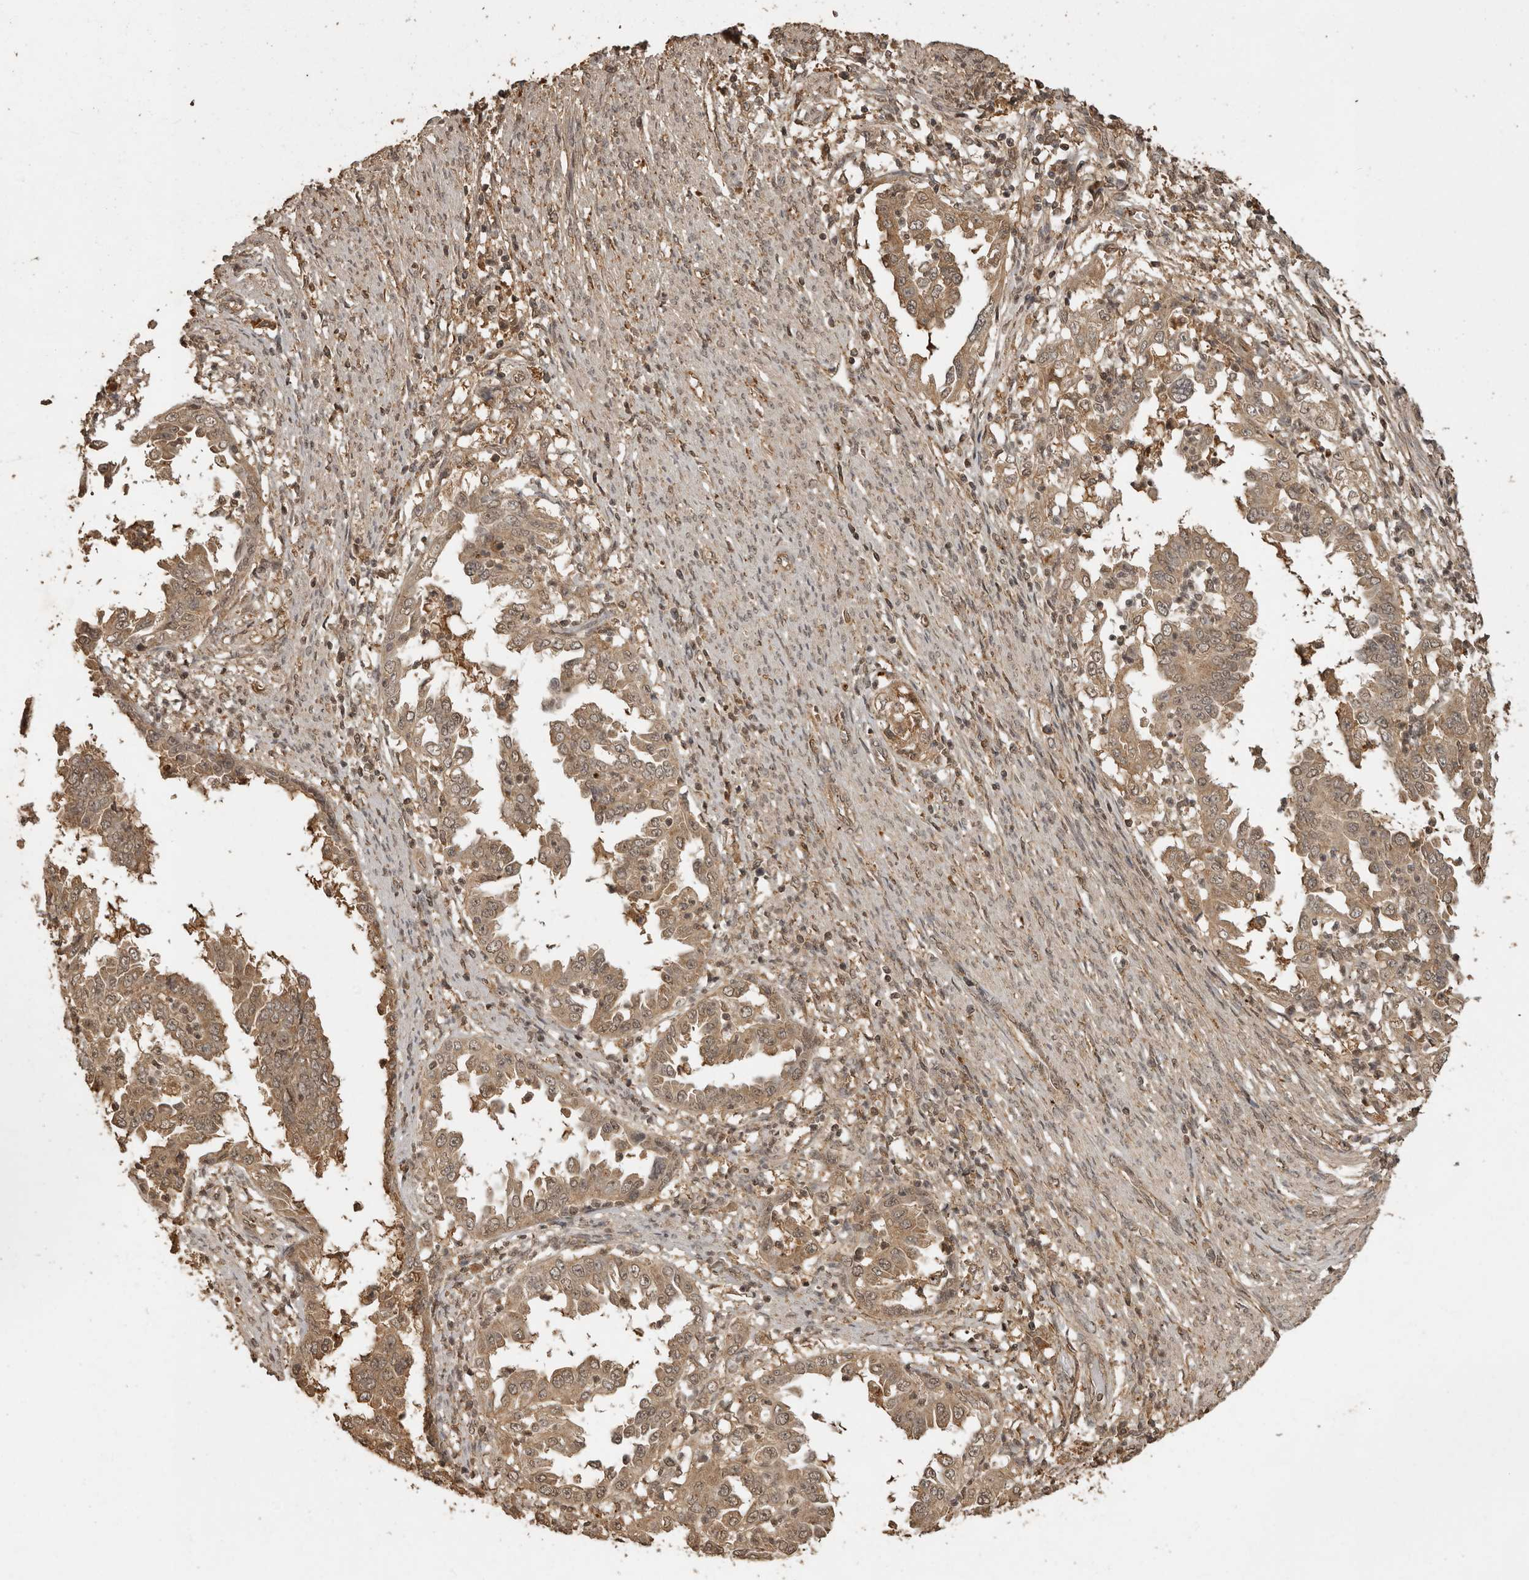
{"staining": {"intensity": "moderate", "quantity": ">75%", "location": "cytoplasmic/membranous"}, "tissue": "endometrial cancer", "cell_type": "Tumor cells", "image_type": "cancer", "snomed": [{"axis": "morphology", "description": "Adenocarcinoma, NOS"}, {"axis": "topography", "description": "Endometrium"}], "caption": "This image demonstrates adenocarcinoma (endometrial) stained with immunohistochemistry to label a protein in brown. The cytoplasmic/membranous of tumor cells show moderate positivity for the protein. Nuclei are counter-stained blue.", "gene": "CTF1", "patient": {"sex": "female", "age": 85}}